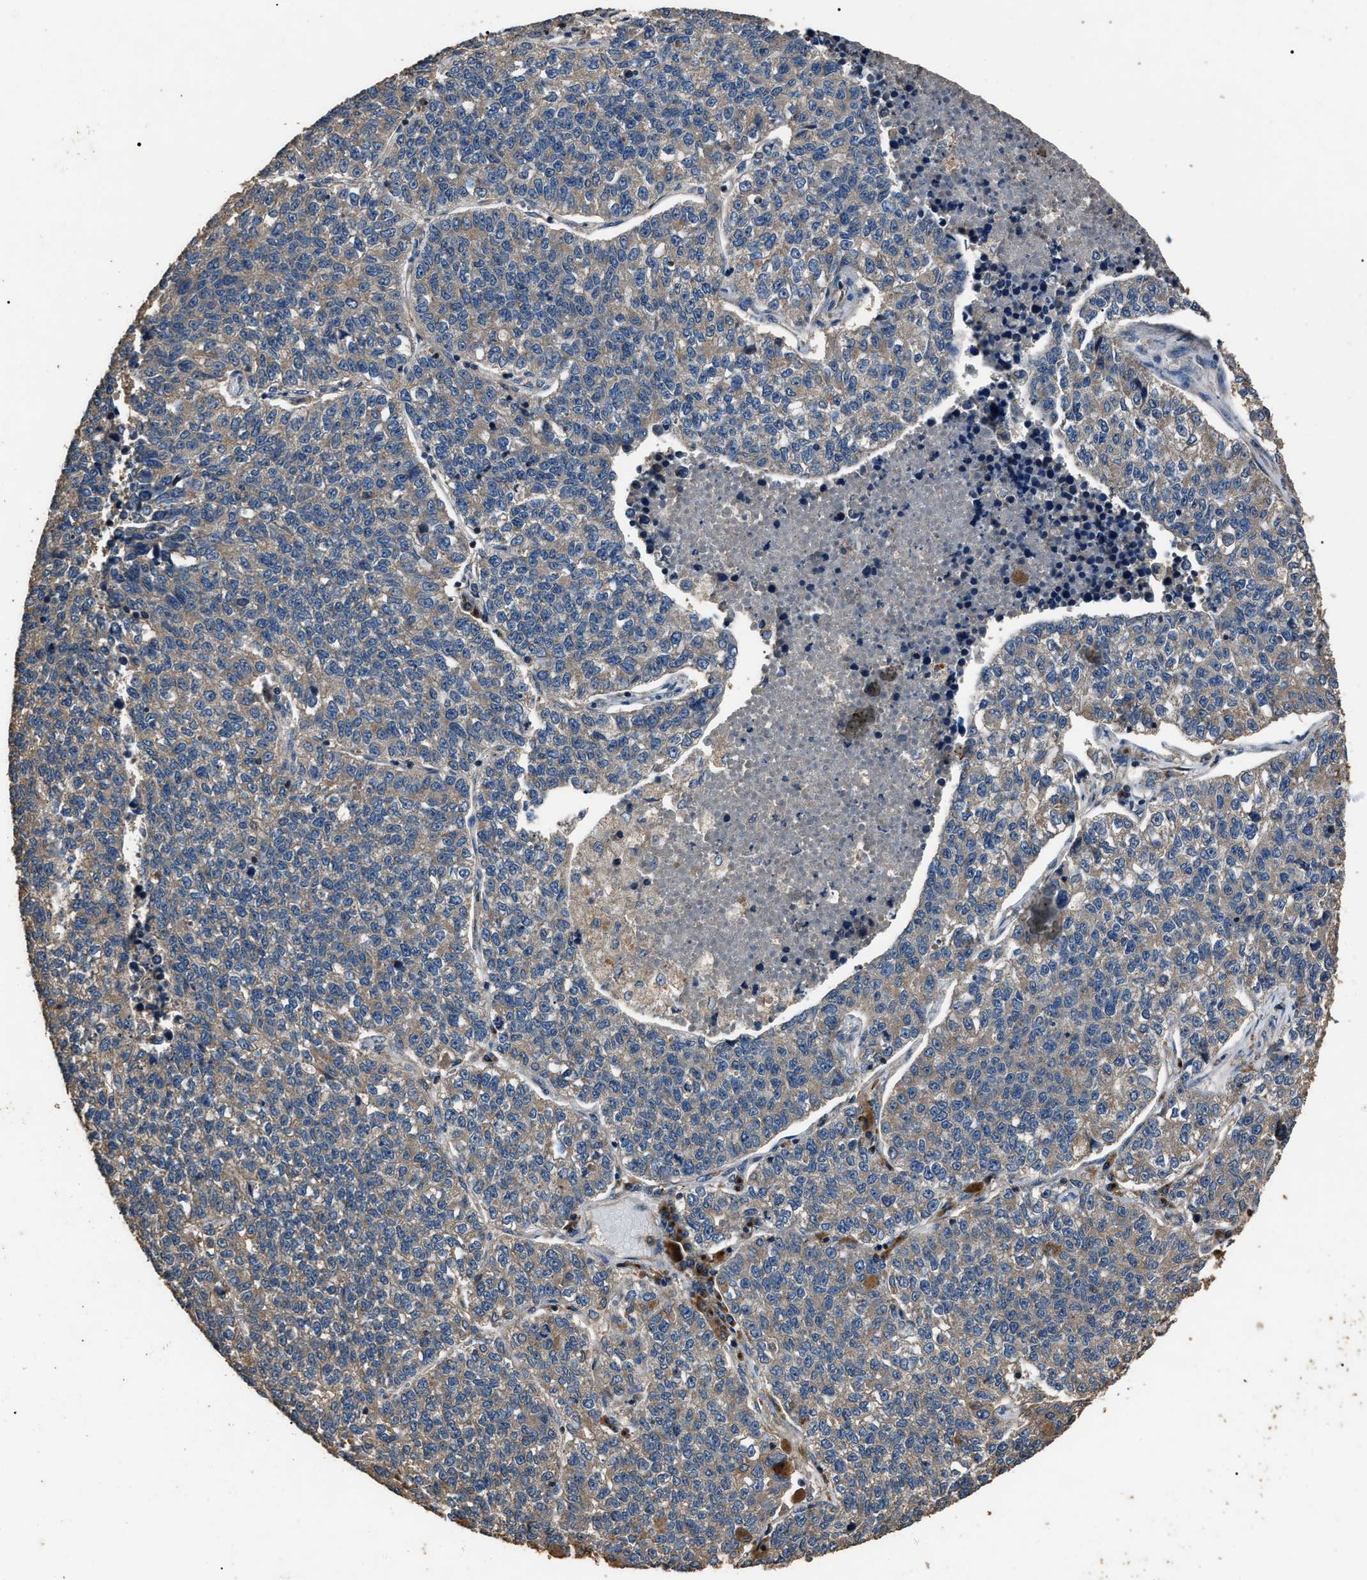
{"staining": {"intensity": "weak", "quantity": ">75%", "location": "cytoplasmic/membranous"}, "tissue": "lung cancer", "cell_type": "Tumor cells", "image_type": "cancer", "snomed": [{"axis": "morphology", "description": "Adenocarcinoma, NOS"}, {"axis": "topography", "description": "Lung"}], "caption": "Lung cancer (adenocarcinoma) stained for a protein (brown) displays weak cytoplasmic/membranous positive positivity in approximately >75% of tumor cells.", "gene": "RNF216", "patient": {"sex": "male", "age": 49}}